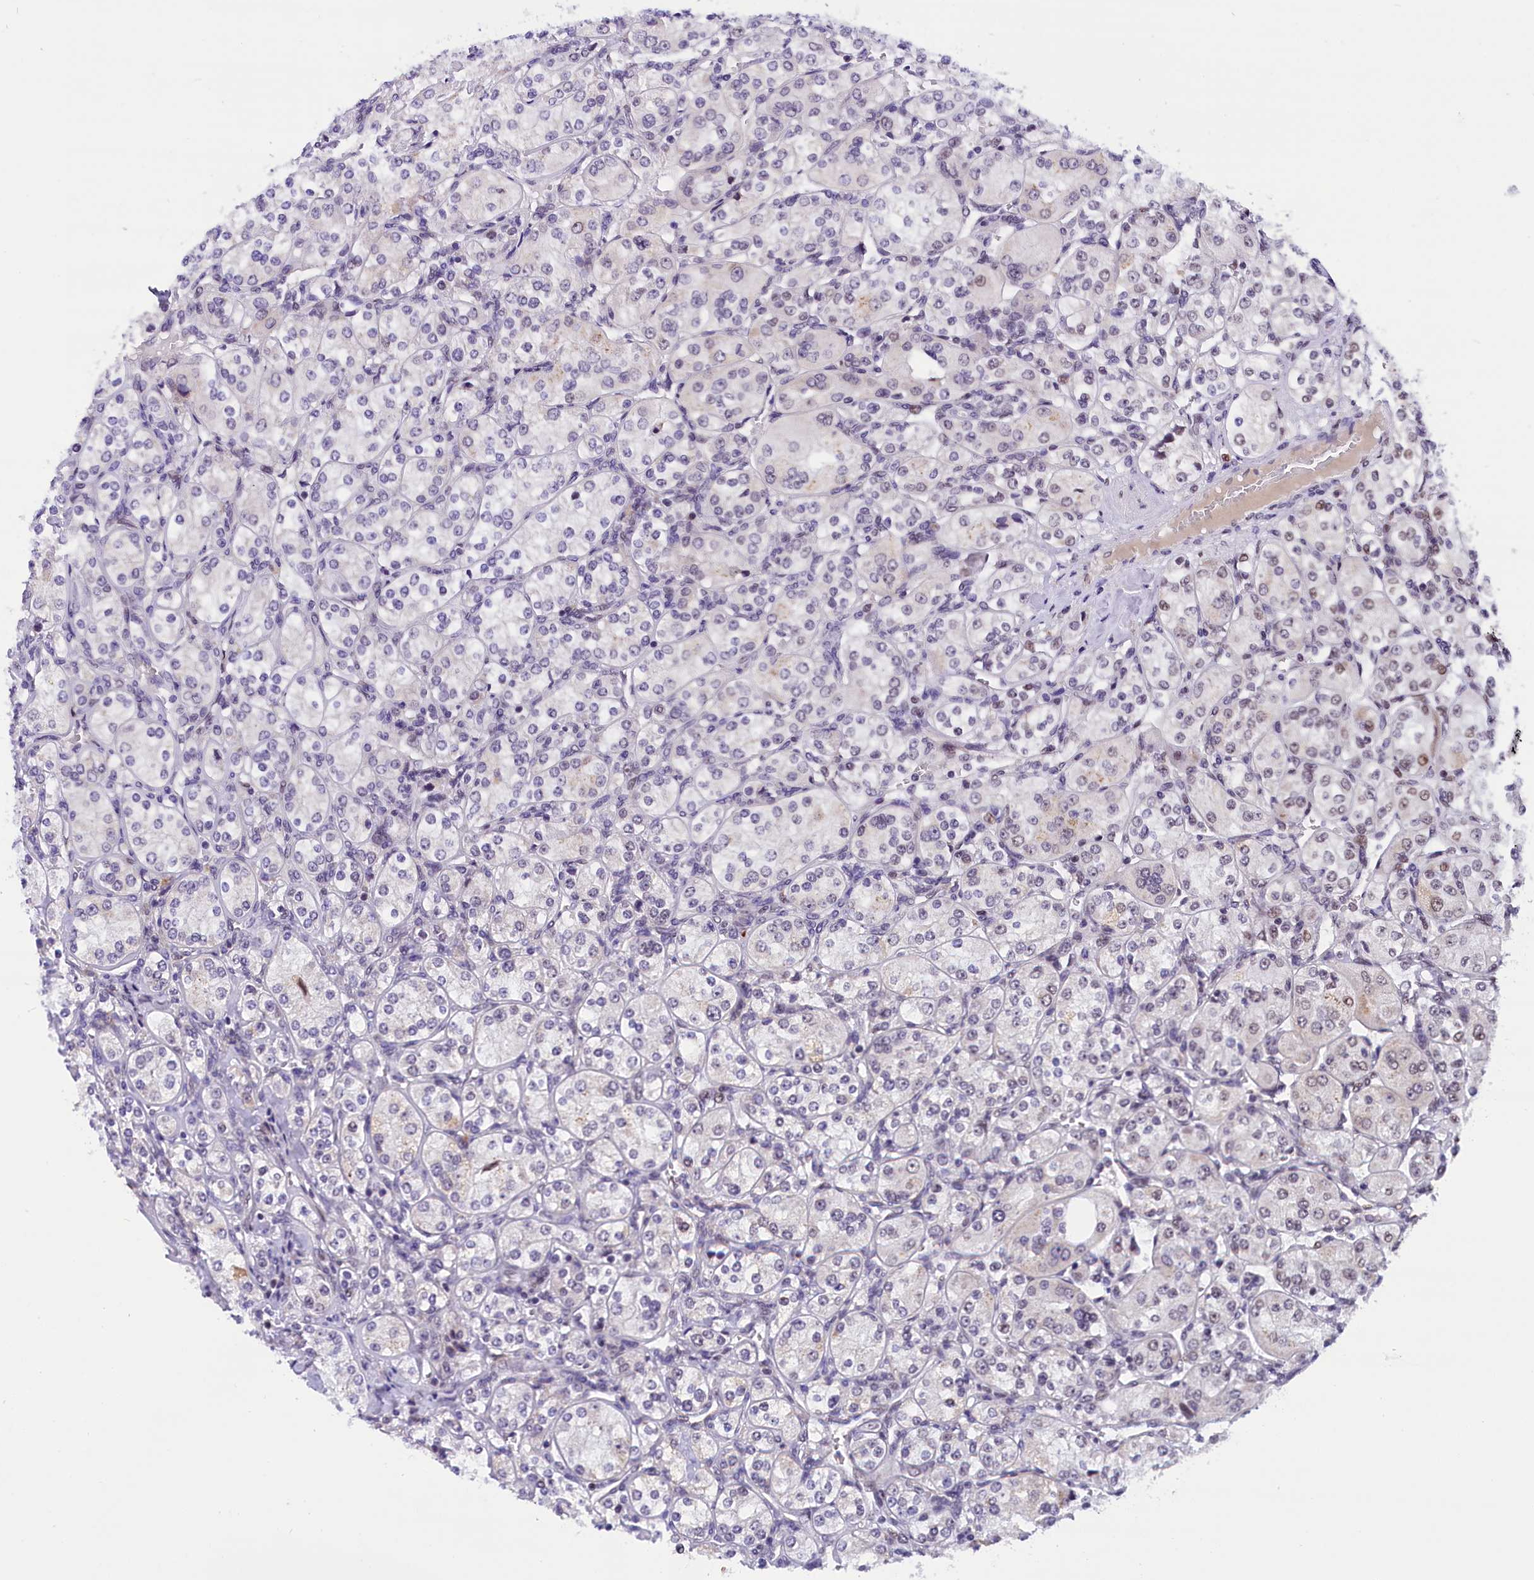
{"staining": {"intensity": "negative", "quantity": "none", "location": "none"}, "tissue": "renal cancer", "cell_type": "Tumor cells", "image_type": "cancer", "snomed": [{"axis": "morphology", "description": "Adenocarcinoma, NOS"}, {"axis": "topography", "description": "Kidney"}], "caption": "A histopathology image of renal adenocarcinoma stained for a protein displays no brown staining in tumor cells. Brightfield microscopy of IHC stained with DAB (brown) and hematoxylin (blue), captured at high magnification.", "gene": "CDYL2", "patient": {"sex": "male", "age": 77}}